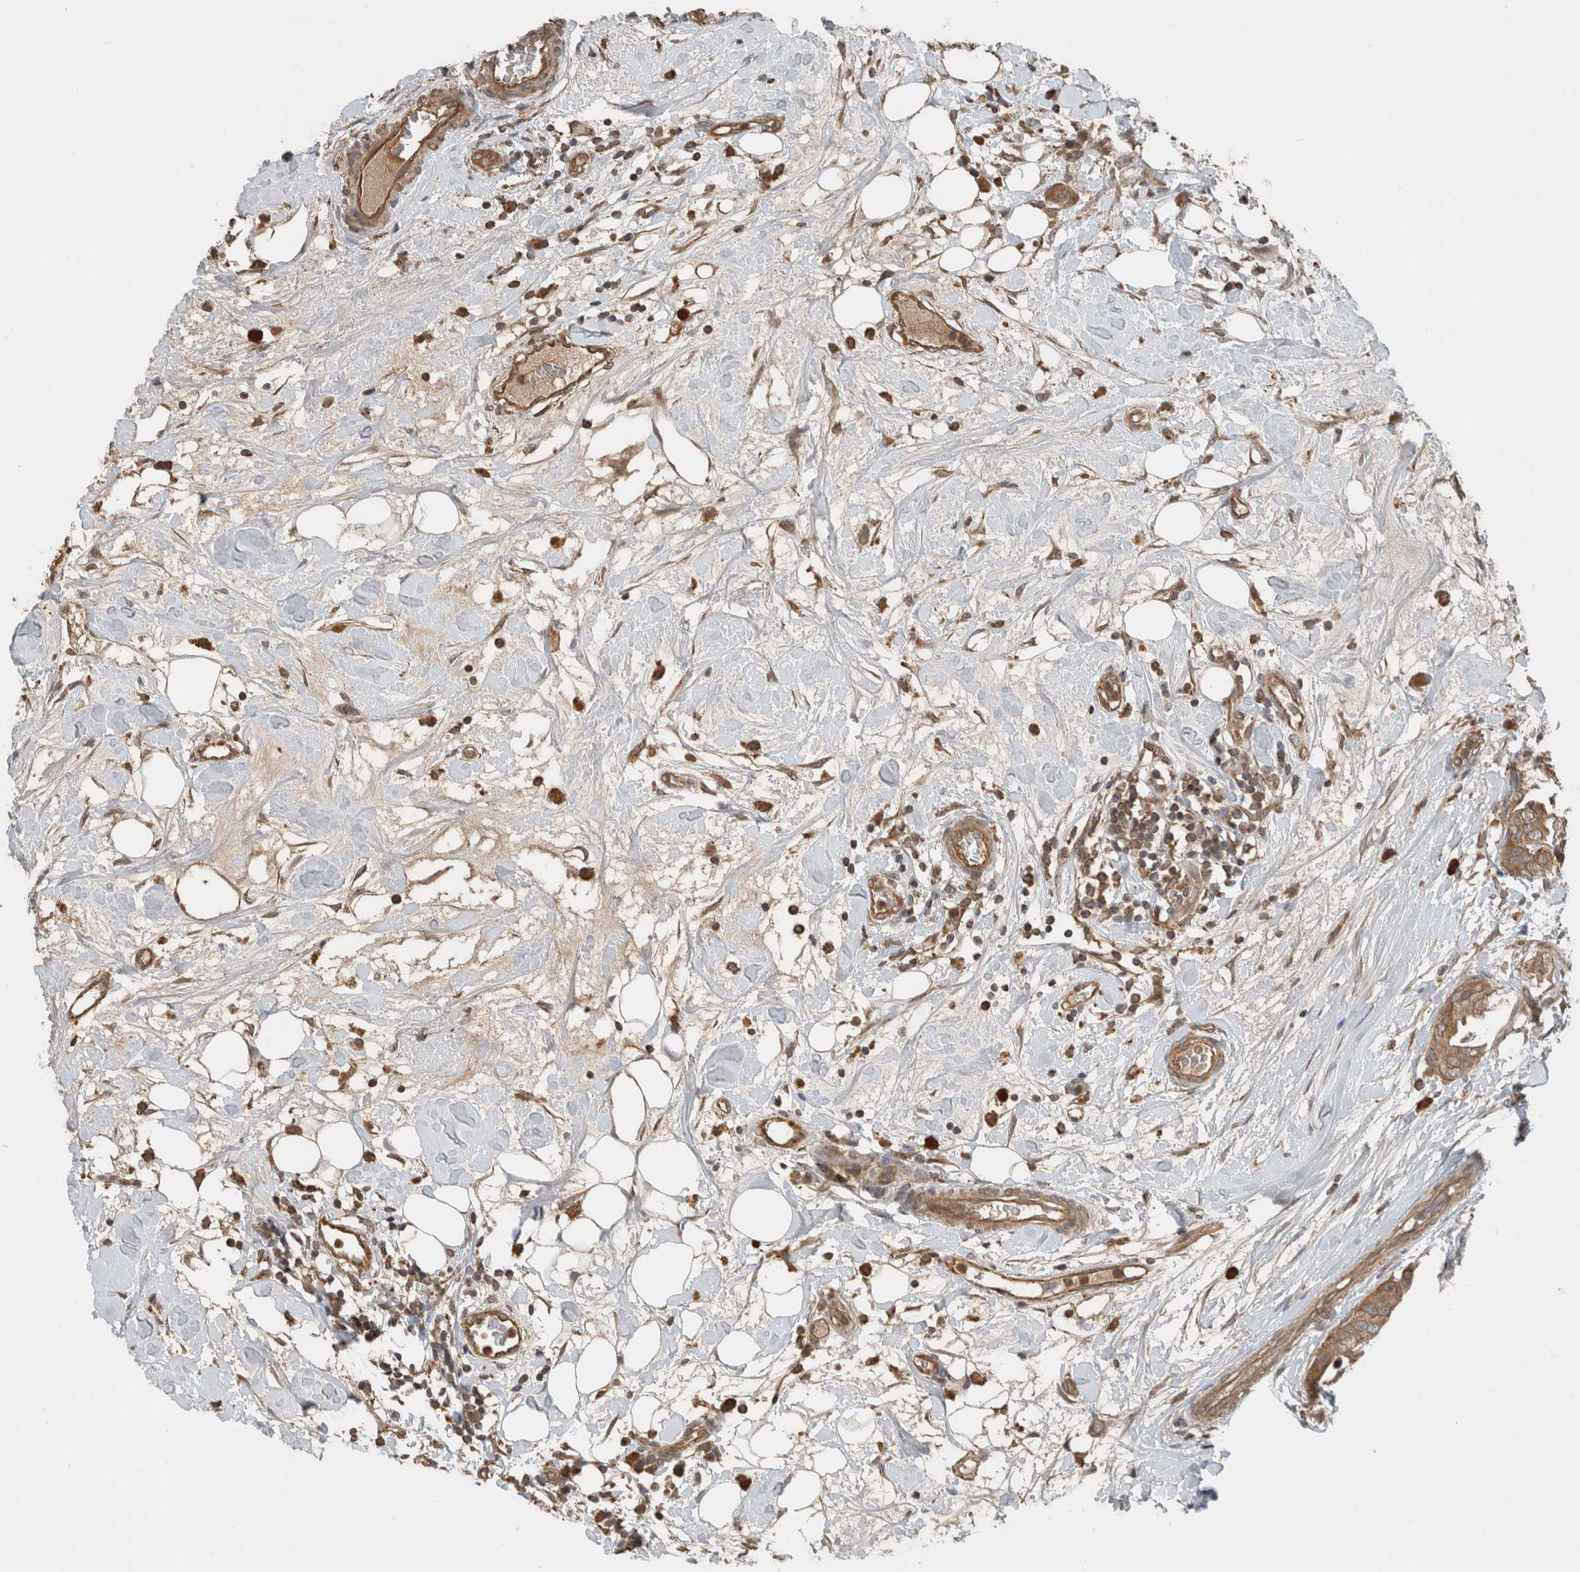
{"staining": {"intensity": "moderate", "quantity": ">75%", "location": "cytoplasmic/membranous"}, "tissue": "breast cancer", "cell_type": "Tumor cells", "image_type": "cancer", "snomed": [{"axis": "morphology", "description": "Duct carcinoma"}, {"axis": "topography", "description": "Breast"}], "caption": "A high-resolution histopathology image shows IHC staining of breast cancer, which exhibits moderate cytoplasmic/membranous expression in about >75% of tumor cells.", "gene": "KLK14", "patient": {"sex": "female", "age": 40}}